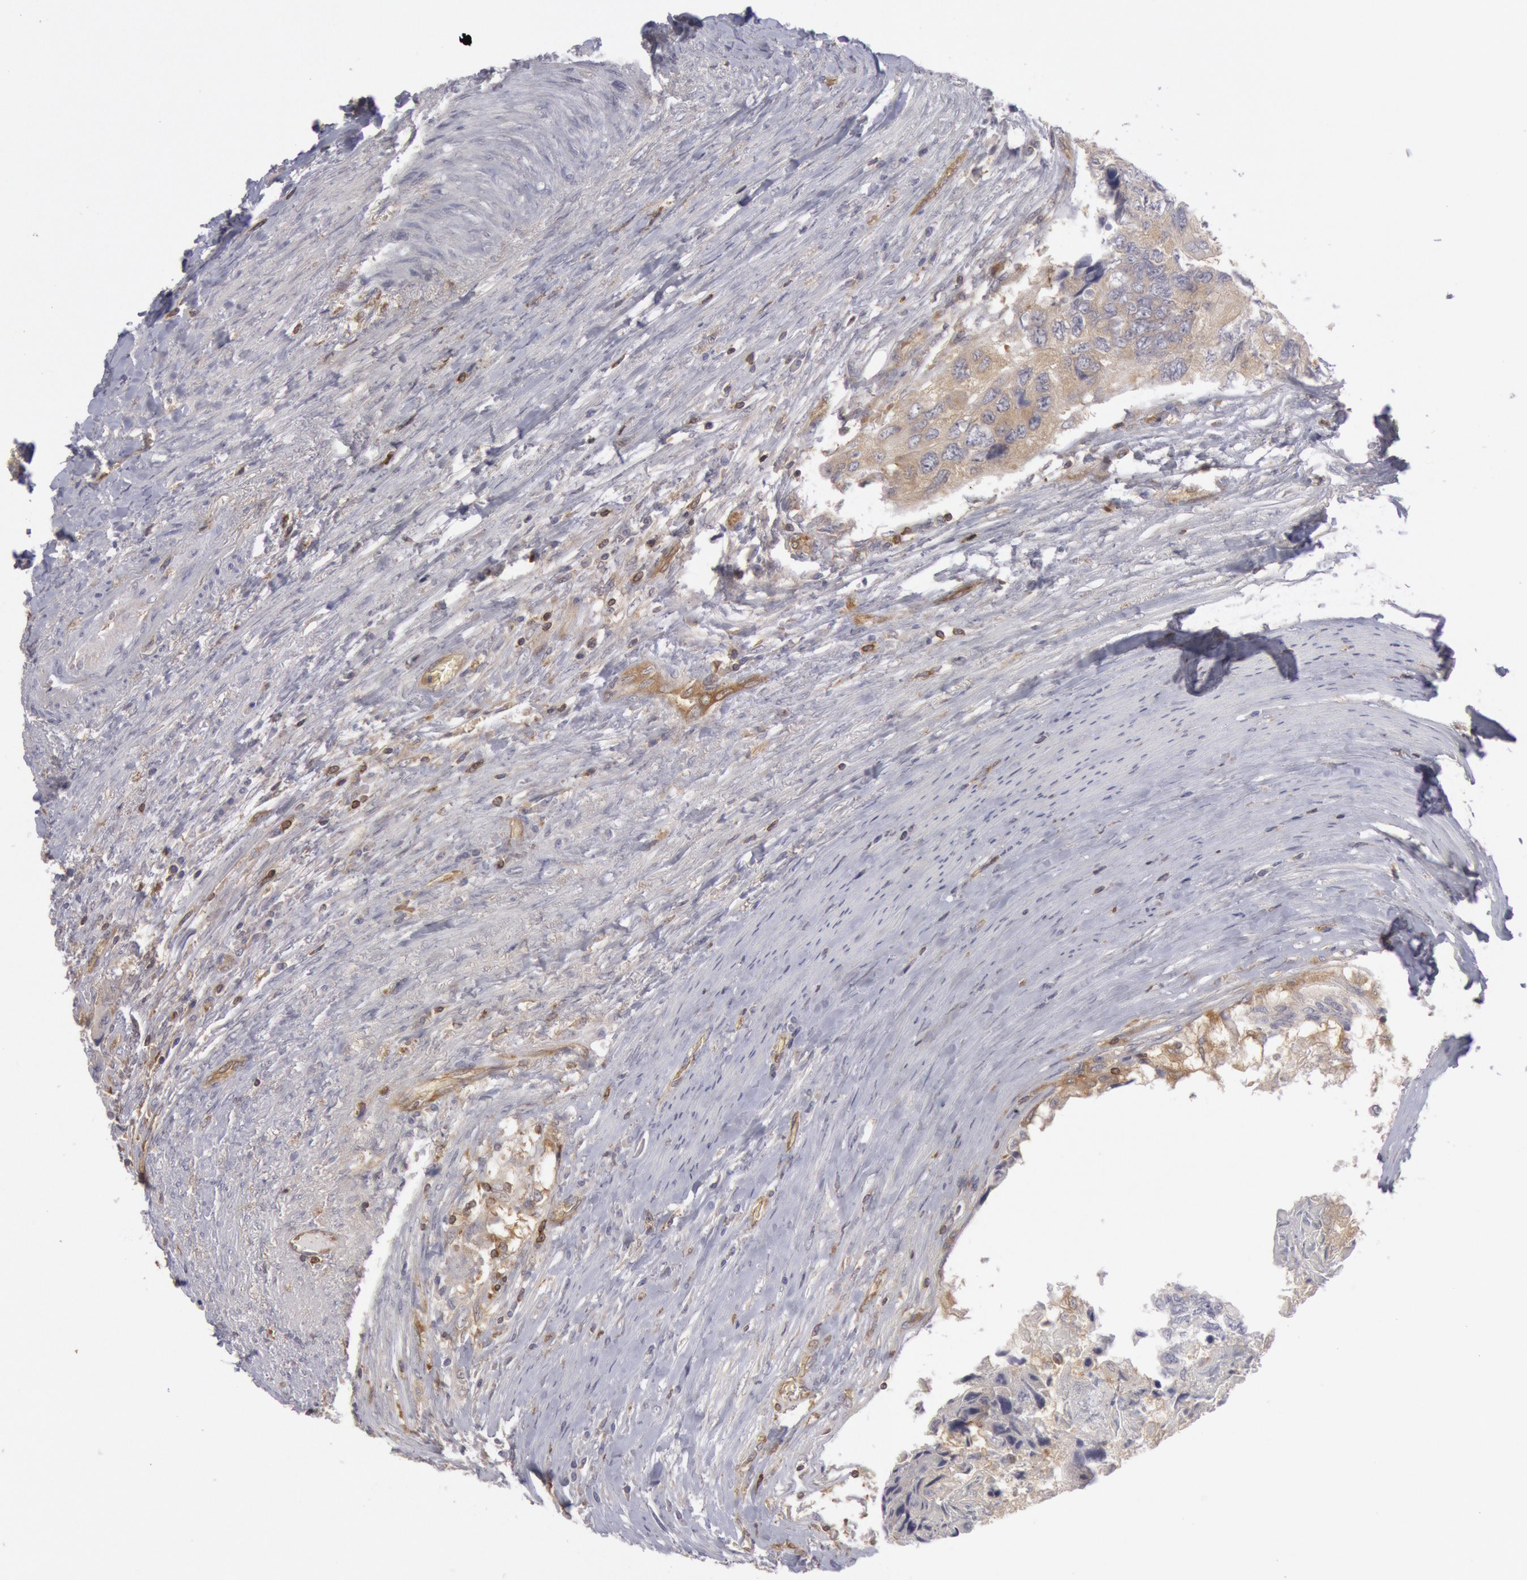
{"staining": {"intensity": "weak", "quantity": ">75%", "location": "cytoplasmic/membranous"}, "tissue": "colorectal cancer", "cell_type": "Tumor cells", "image_type": "cancer", "snomed": [{"axis": "morphology", "description": "Adenocarcinoma, NOS"}, {"axis": "topography", "description": "Rectum"}], "caption": "High-power microscopy captured an IHC photomicrograph of colorectal adenocarcinoma, revealing weak cytoplasmic/membranous positivity in approximately >75% of tumor cells.", "gene": "IKBKB", "patient": {"sex": "female", "age": 82}}